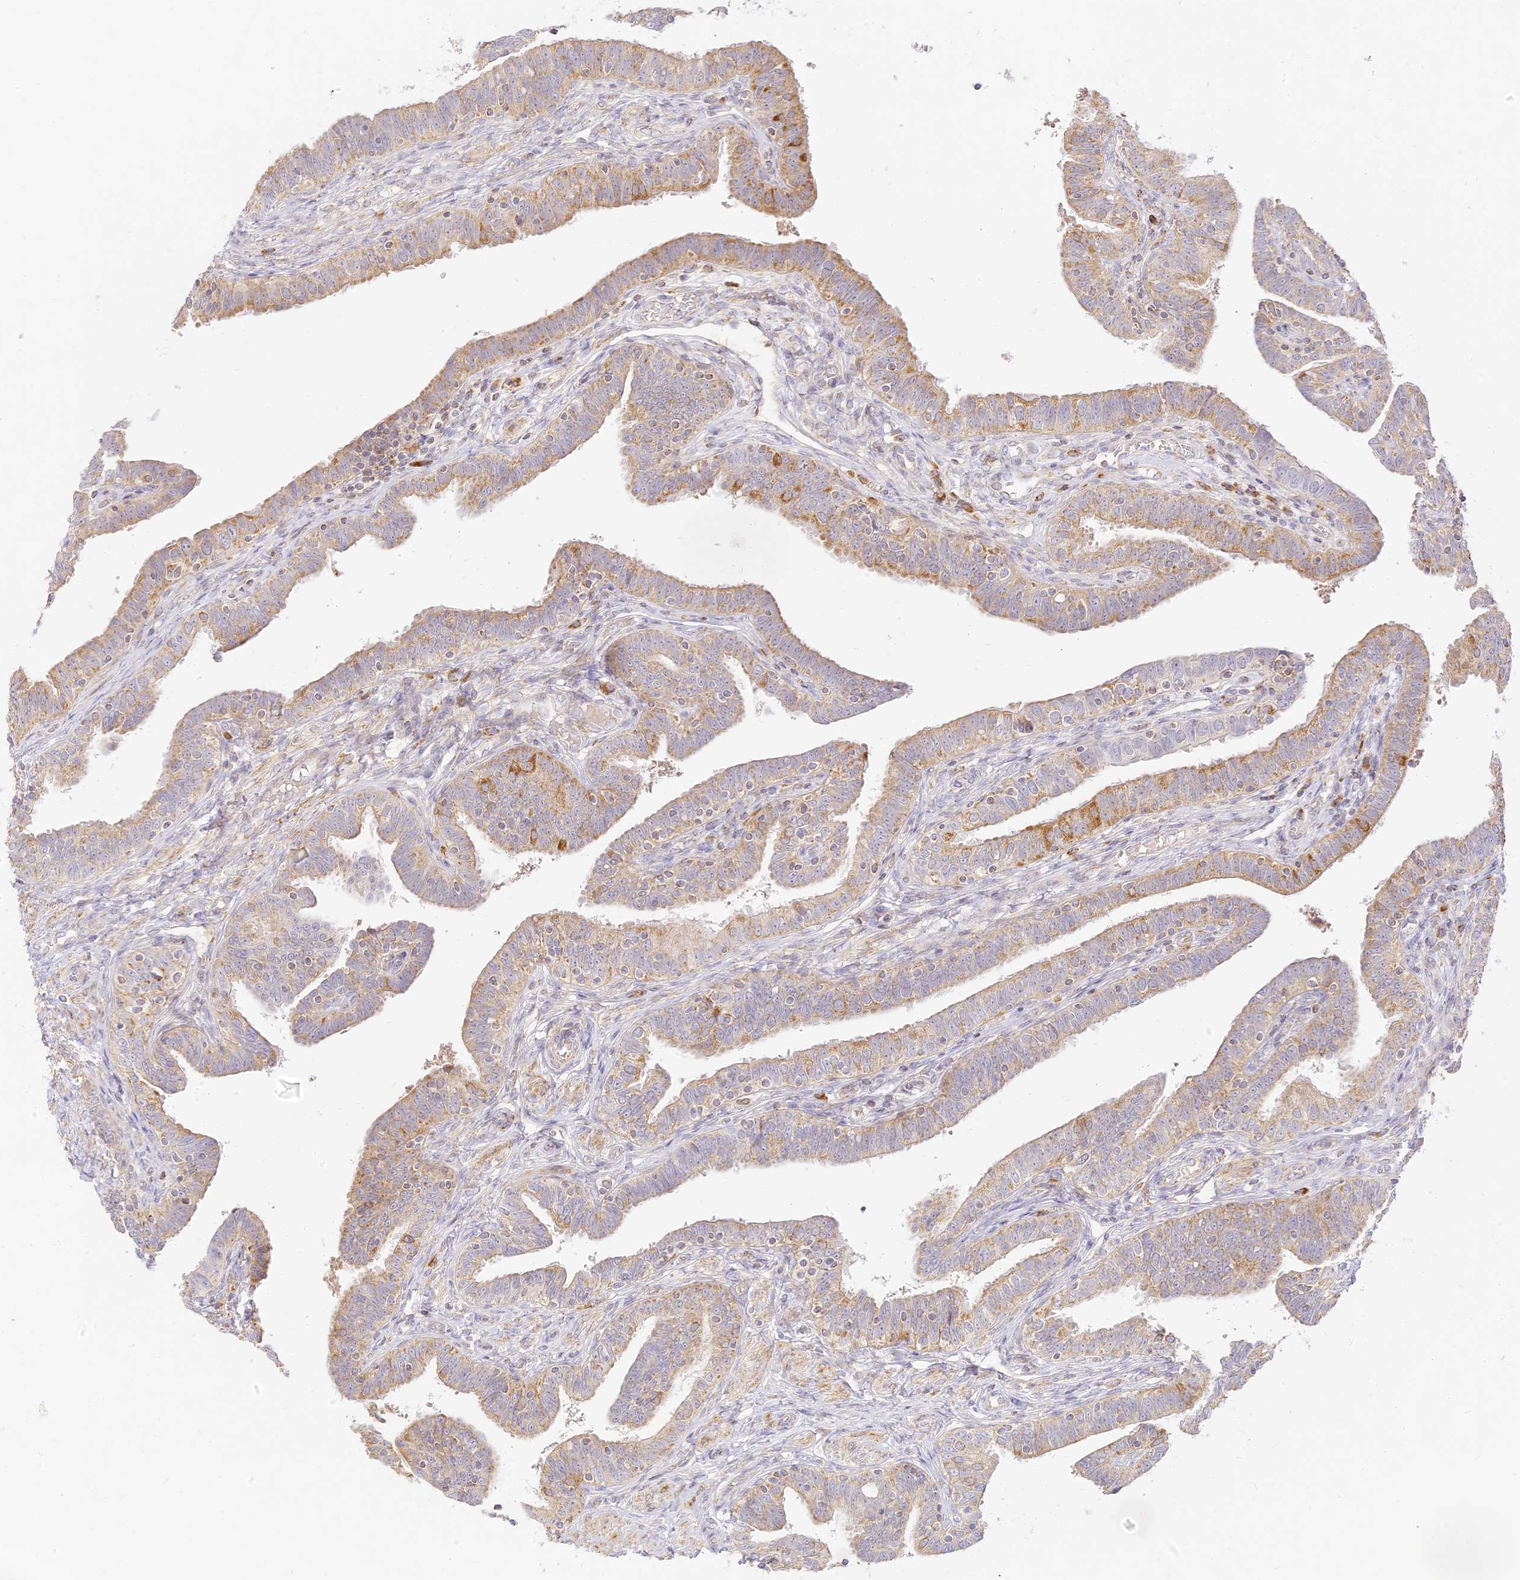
{"staining": {"intensity": "moderate", "quantity": ">75%", "location": "cytoplasmic/membranous"}, "tissue": "fallopian tube", "cell_type": "Glandular cells", "image_type": "normal", "snomed": [{"axis": "morphology", "description": "Normal tissue, NOS"}, {"axis": "topography", "description": "Fallopian tube"}], "caption": "Immunohistochemistry (DAB (3,3'-diaminobenzidine)) staining of unremarkable fallopian tube displays moderate cytoplasmic/membranous protein positivity in approximately >75% of glandular cells.", "gene": "LRRC15", "patient": {"sex": "female", "age": 39}}